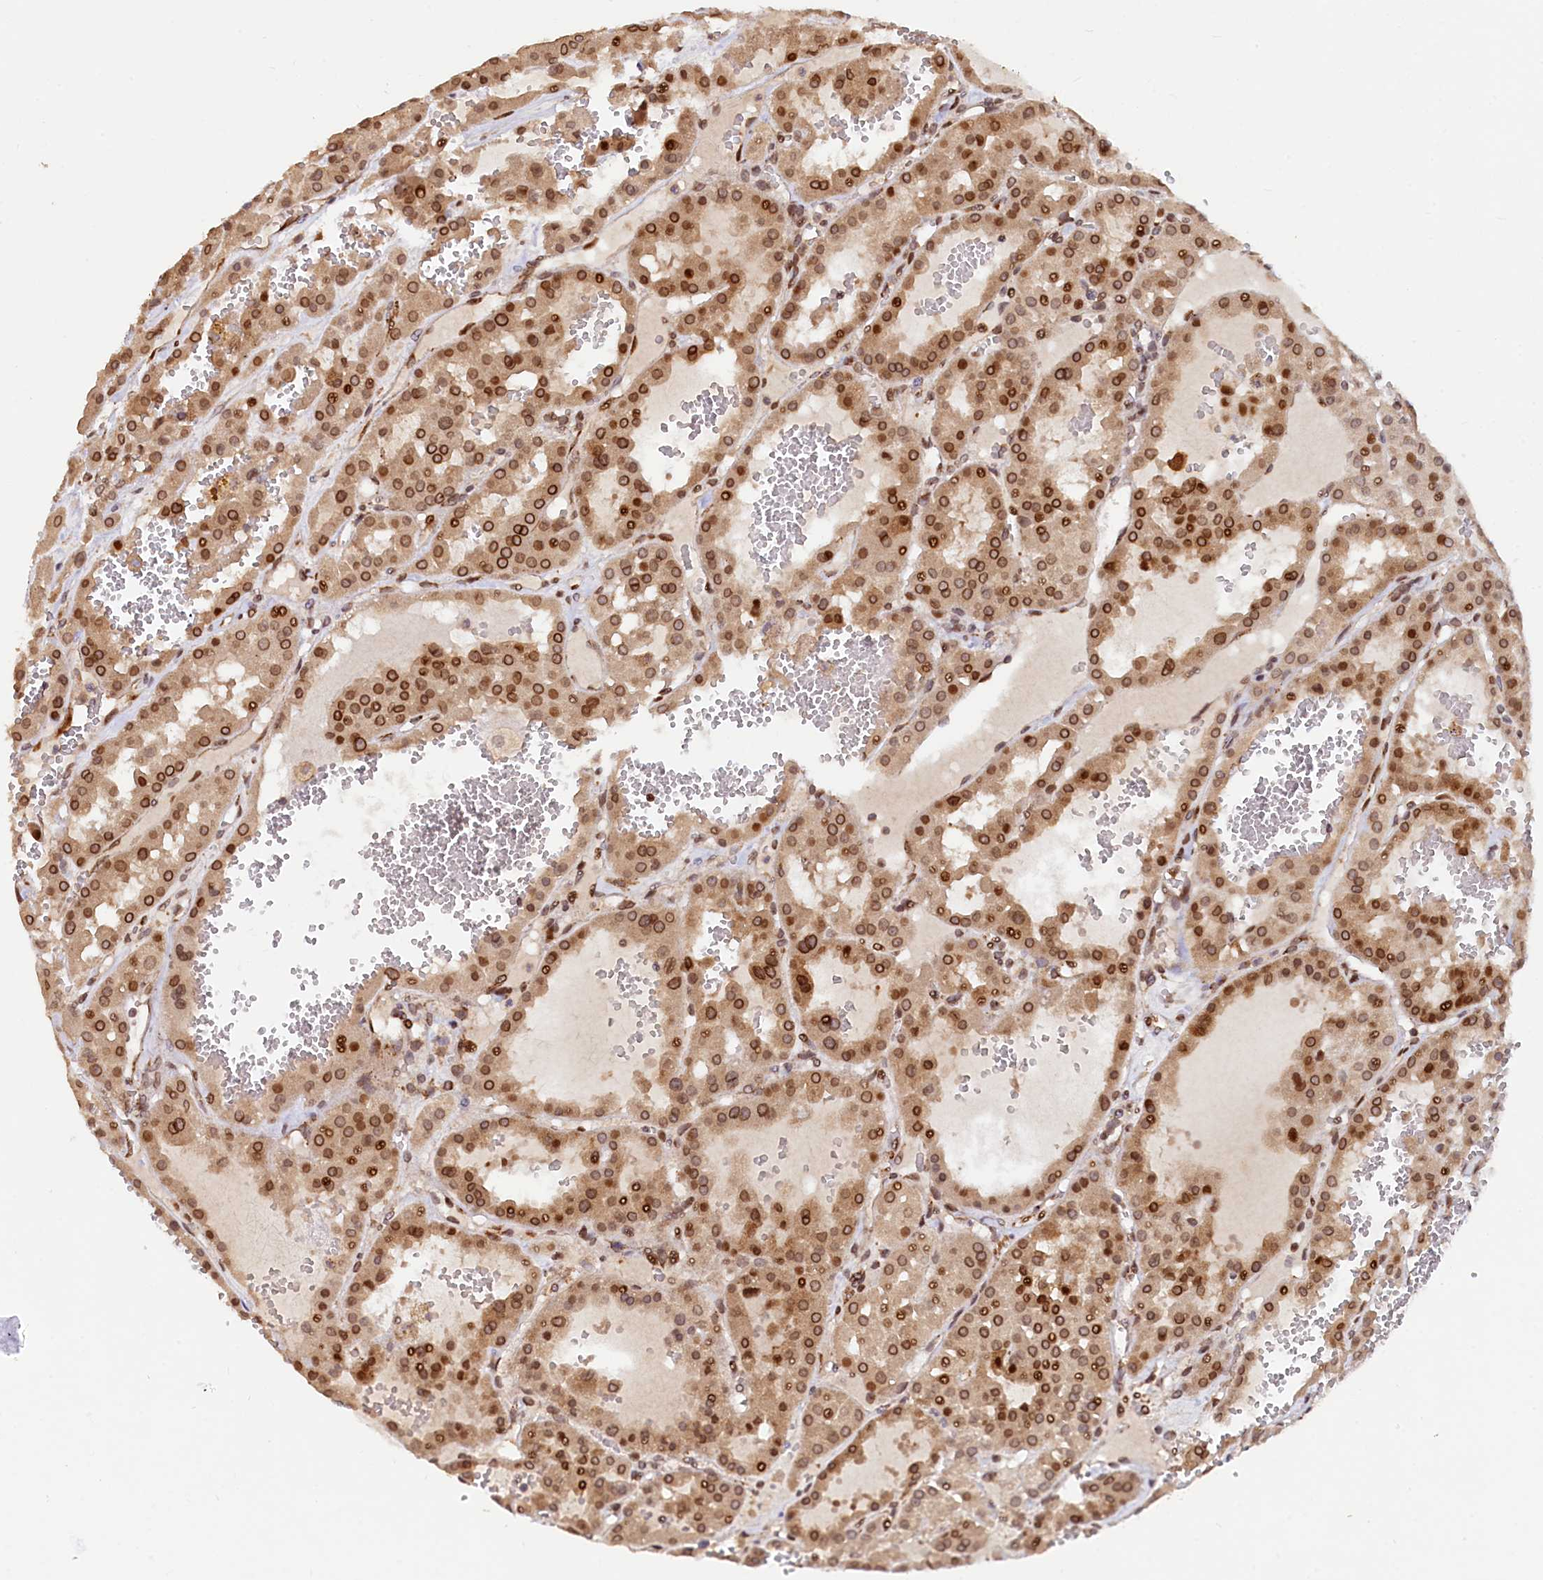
{"staining": {"intensity": "strong", "quantity": ">75%", "location": "cytoplasmic/membranous,nuclear"}, "tissue": "renal cancer", "cell_type": "Tumor cells", "image_type": "cancer", "snomed": [{"axis": "morphology", "description": "Carcinoma, NOS"}, {"axis": "topography", "description": "Kidney"}], "caption": "Human renal carcinoma stained for a protein (brown) displays strong cytoplasmic/membranous and nuclear positive staining in about >75% of tumor cells.", "gene": "C5orf15", "patient": {"sex": "female", "age": 75}}